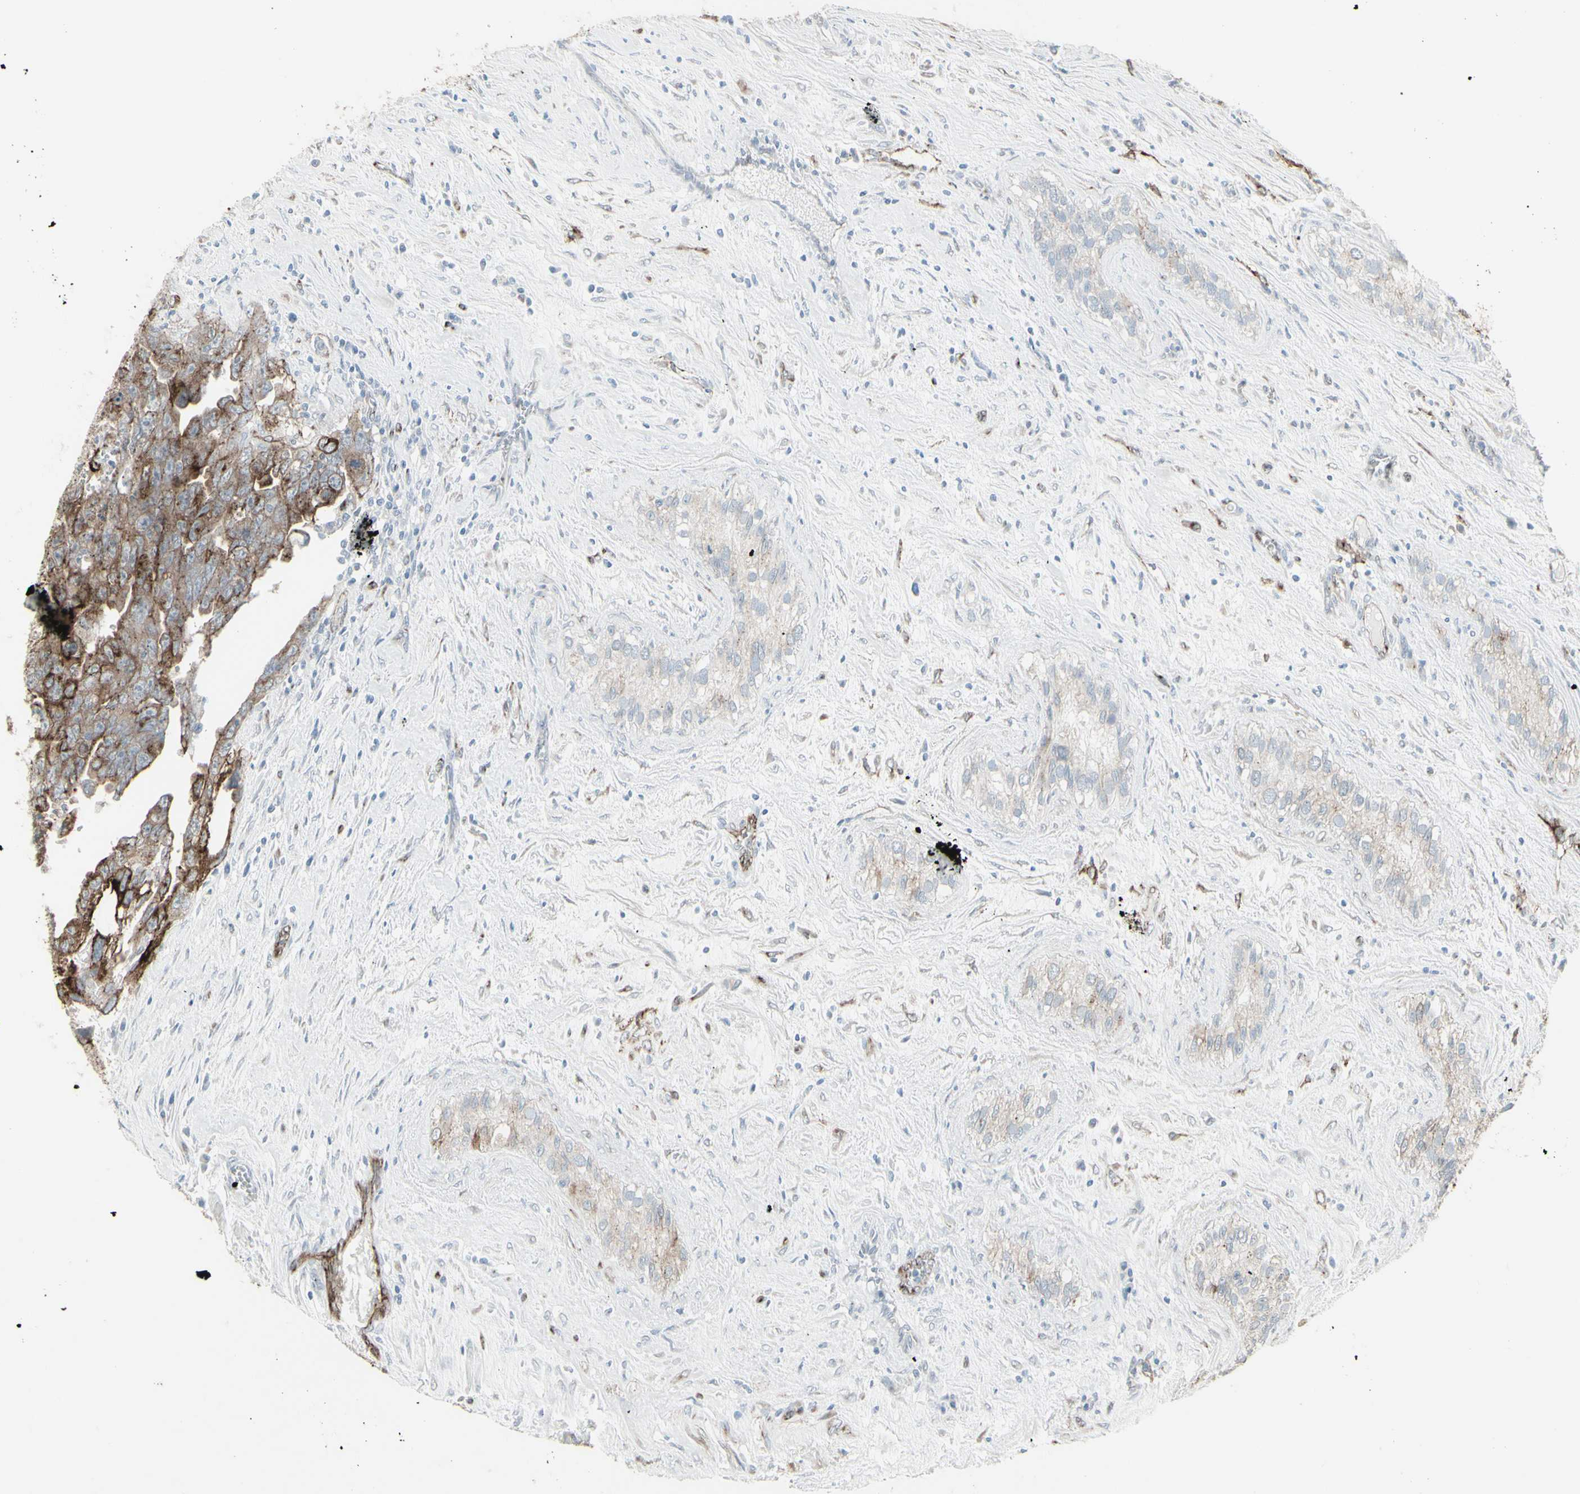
{"staining": {"intensity": "moderate", "quantity": "25%-75%", "location": "cytoplasmic/membranous"}, "tissue": "testis cancer", "cell_type": "Tumor cells", "image_type": "cancer", "snomed": [{"axis": "morphology", "description": "Carcinoma, Embryonal, NOS"}, {"axis": "topography", "description": "Testis"}], "caption": "The histopathology image shows staining of testis cancer (embryonal carcinoma), revealing moderate cytoplasmic/membranous protein positivity (brown color) within tumor cells.", "gene": "GJA1", "patient": {"sex": "male", "age": 28}}